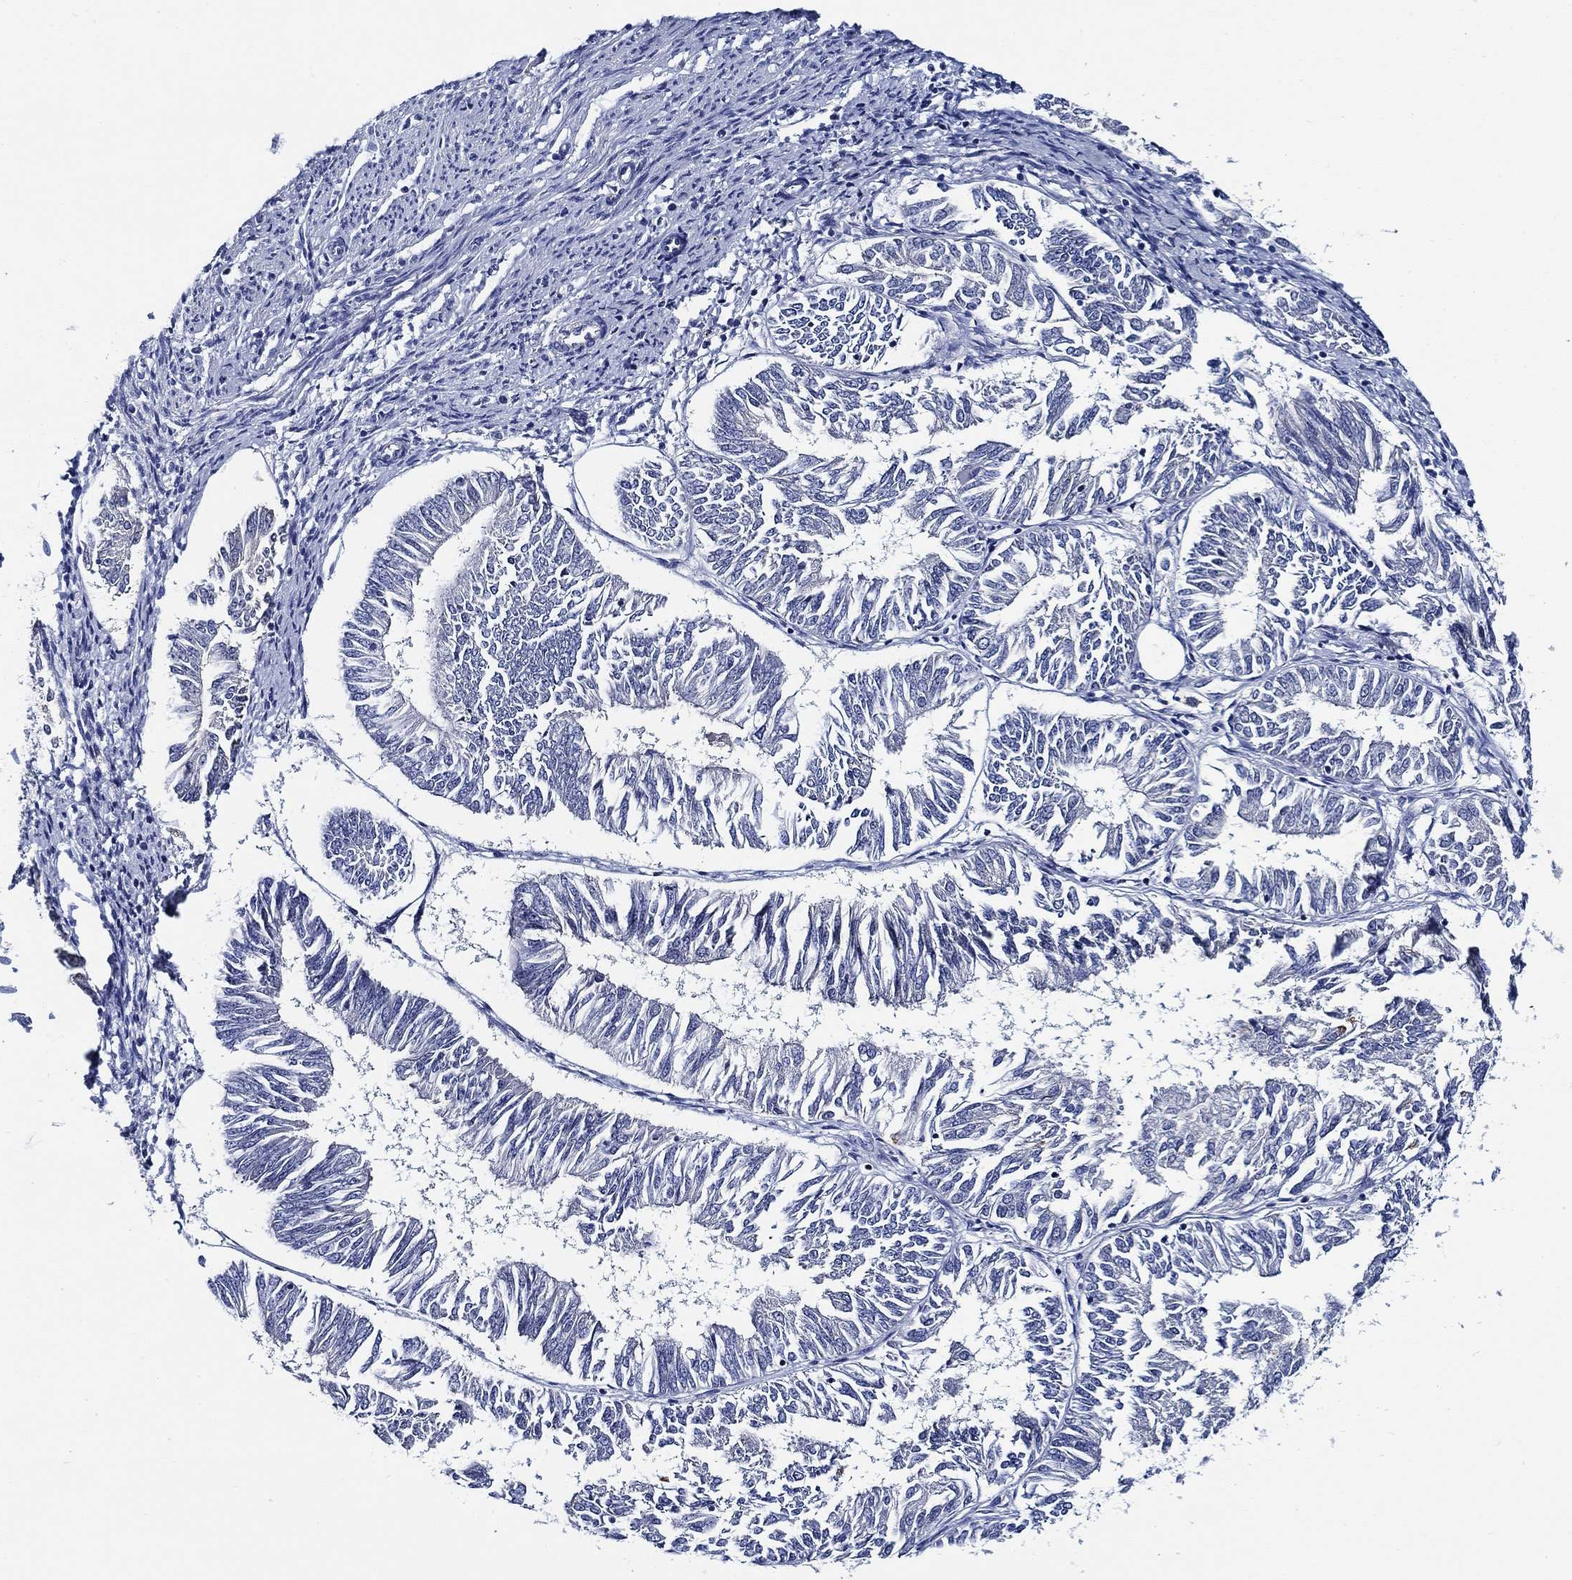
{"staining": {"intensity": "negative", "quantity": "none", "location": "none"}, "tissue": "endometrial cancer", "cell_type": "Tumor cells", "image_type": "cancer", "snomed": [{"axis": "morphology", "description": "Adenocarcinoma, NOS"}, {"axis": "topography", "description": "Endometrium"}], "caption": "High power microscopy photomicrograph of an immunohistochemistry (IHC) histopathology image of endometrial adenocarcinoma, revealing no significant expression in tumor cells.", "gene": "ALOX12", "patient": {"sex": "female", "age": 58}}